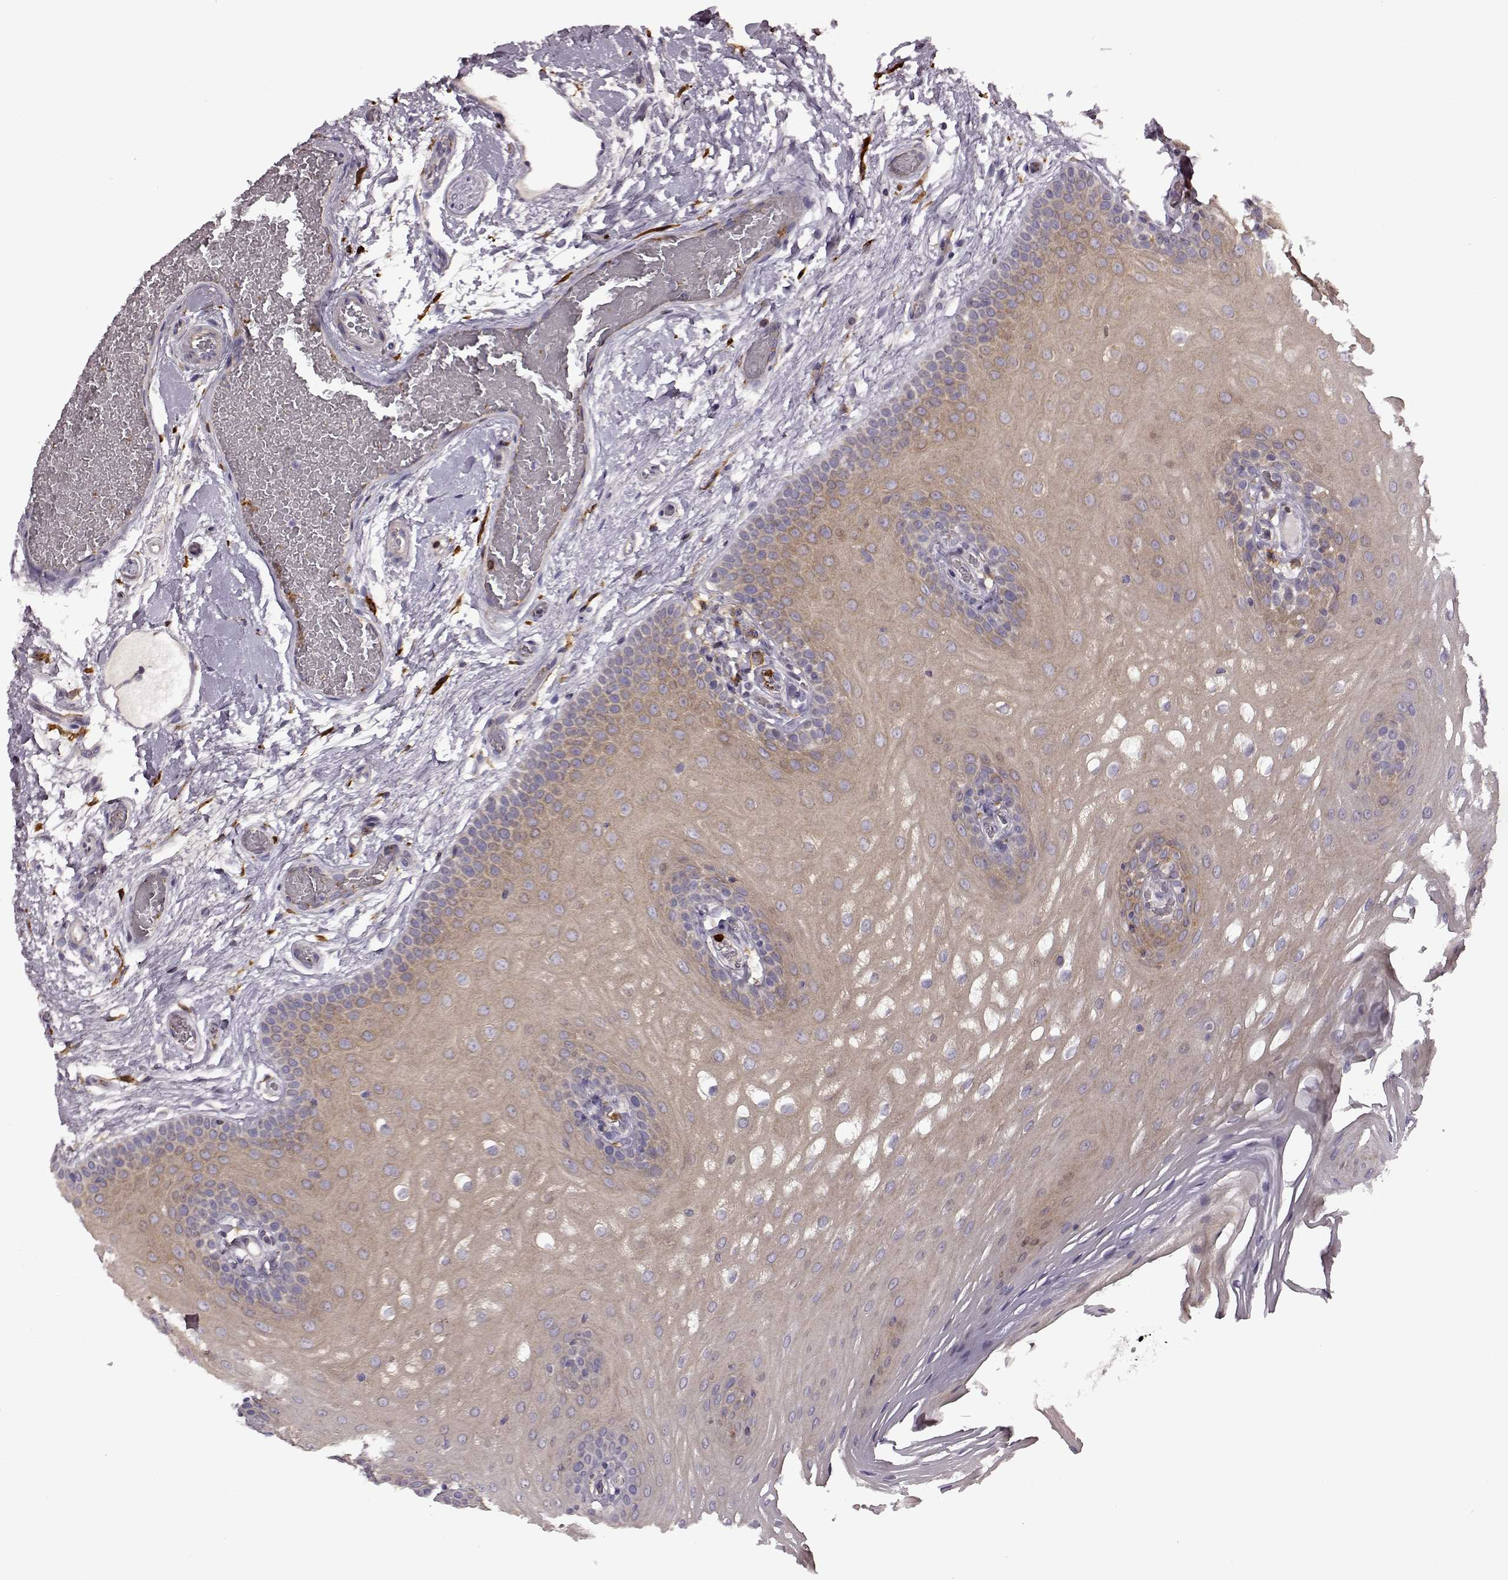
{"staining": {"intensity": "moderate", "quantity": "25%-75%", "location": "cytoplasmic/membranous"}, "tissue": "oral mucosa", "cell_type": "Squamous epithelial cells", "image_type": "normal", "snomed": [{"axis": "morphology", "description": "Normal tissue, NOS"}, {"axis": "morphology", "description": "Squamous cell carcinoma, NOS"}, {"axis": "topography", "description": "Oral tissue"}, {"axis": "topography", "description": "Head-Neck"}], "caption": "Human oral mucosa stained with a brown dye shows moderate cytoplasmic/membranous positive expression in approximately 25%-75% of squamous epithelial cells.", "gene": "MTSS1", "patient": {"sex": "male", "age": 78}}